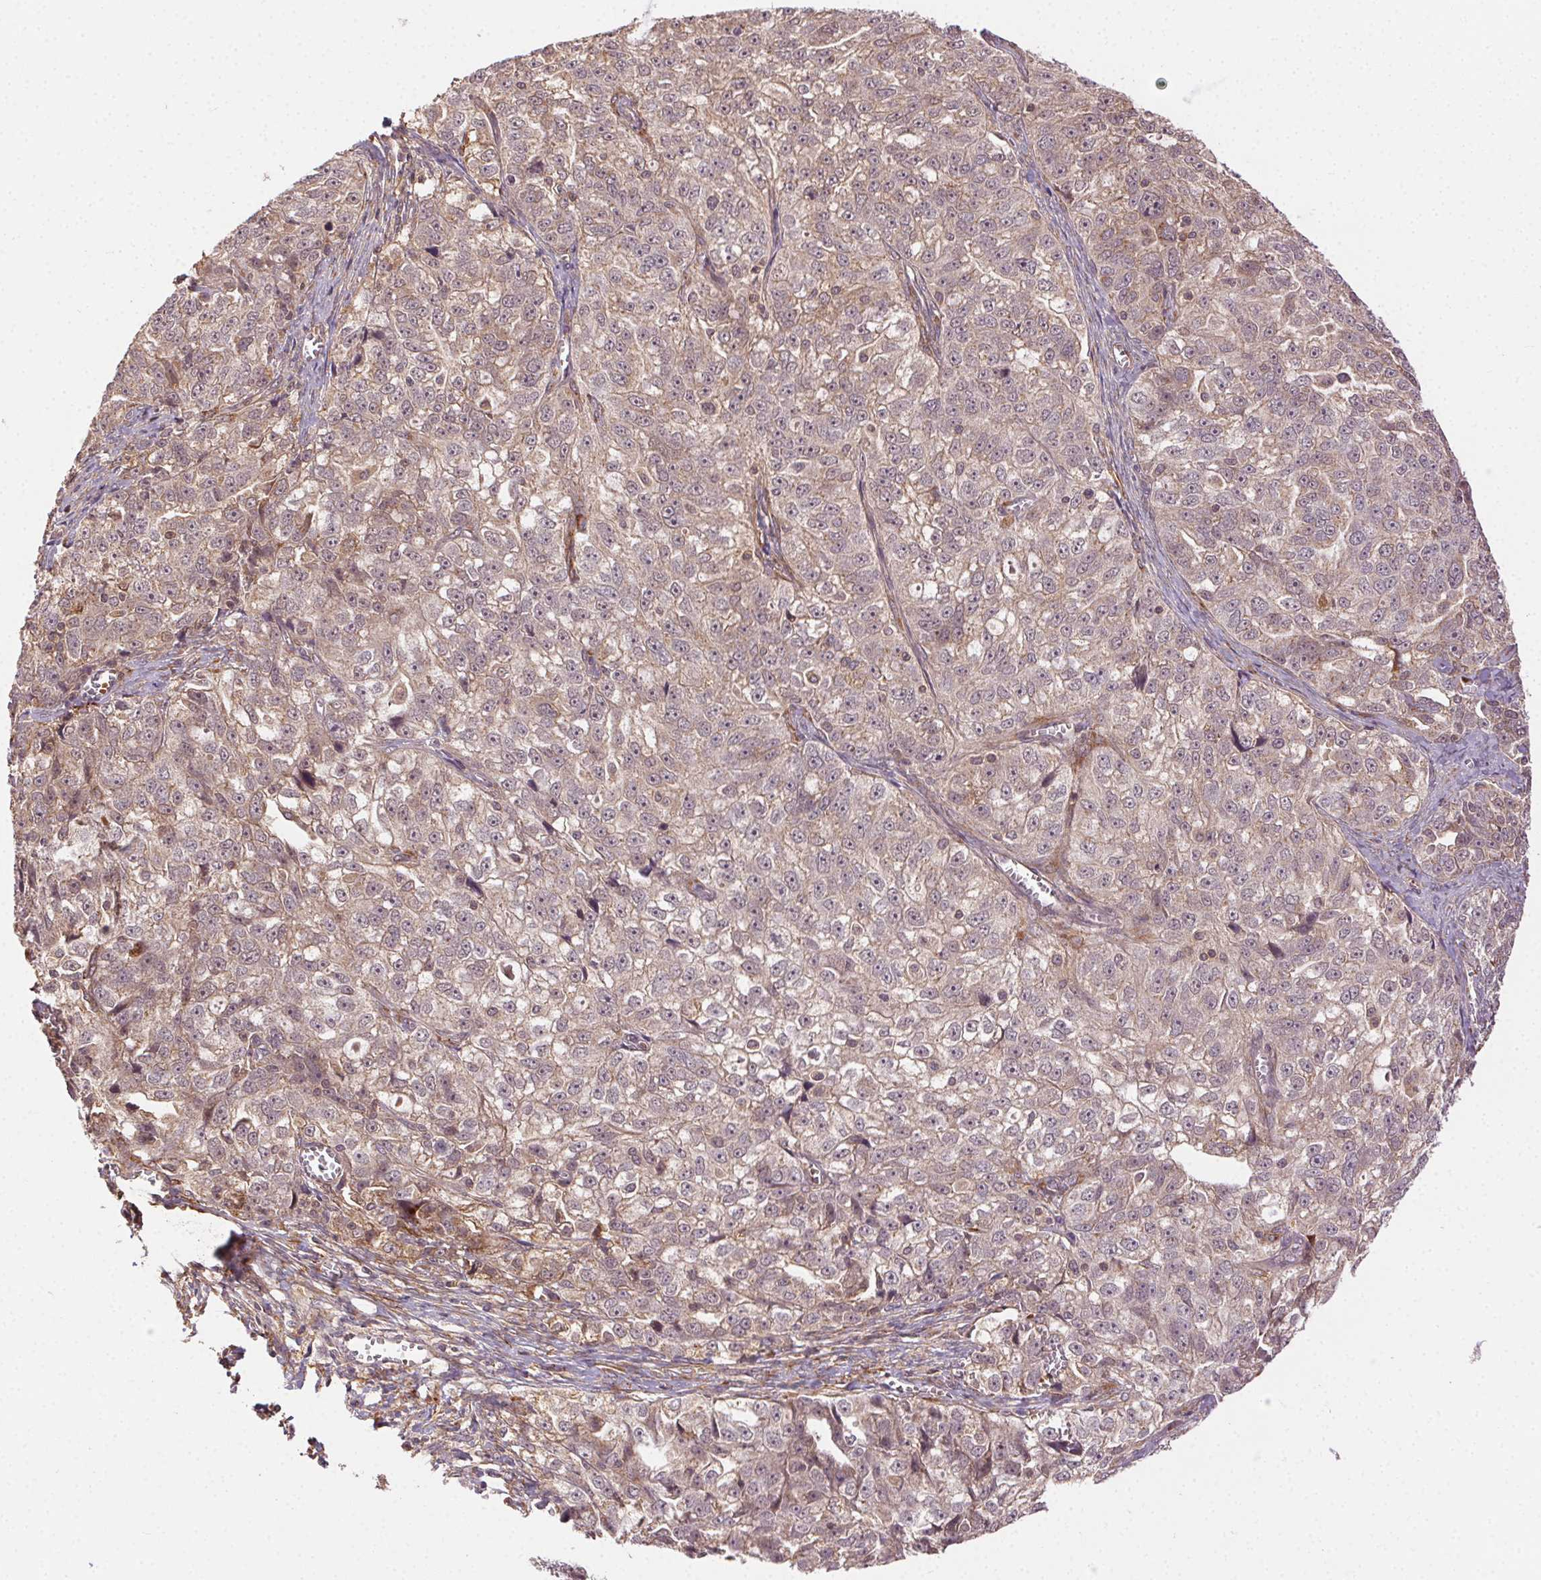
{"staining": {"intensity": "weak", "quantity": "25%-75%", "location": "cytoplasmic/membranous"}, "tissue": "ovarian cancer", "cell_type": "Tumor cells", "image_type": "cancer", "snomed": [{"axis": "morphology", "description": "Cystadenocarcinoma, serous, NOS"}, {"axis": "topography", "description": "Ovary"}], "caption": "Immunohistochemical staining of serous cystadenocarcinoma (ovarian) displays low levels of weak cytoplasmic/membranous positivity in approximately 25%-75% of tumor cells. (DAB IHC, brown staining for protein, blue staining for nuclei).", "gene": "KLHL15", "patient": {"sex": "female", "age": 51}}